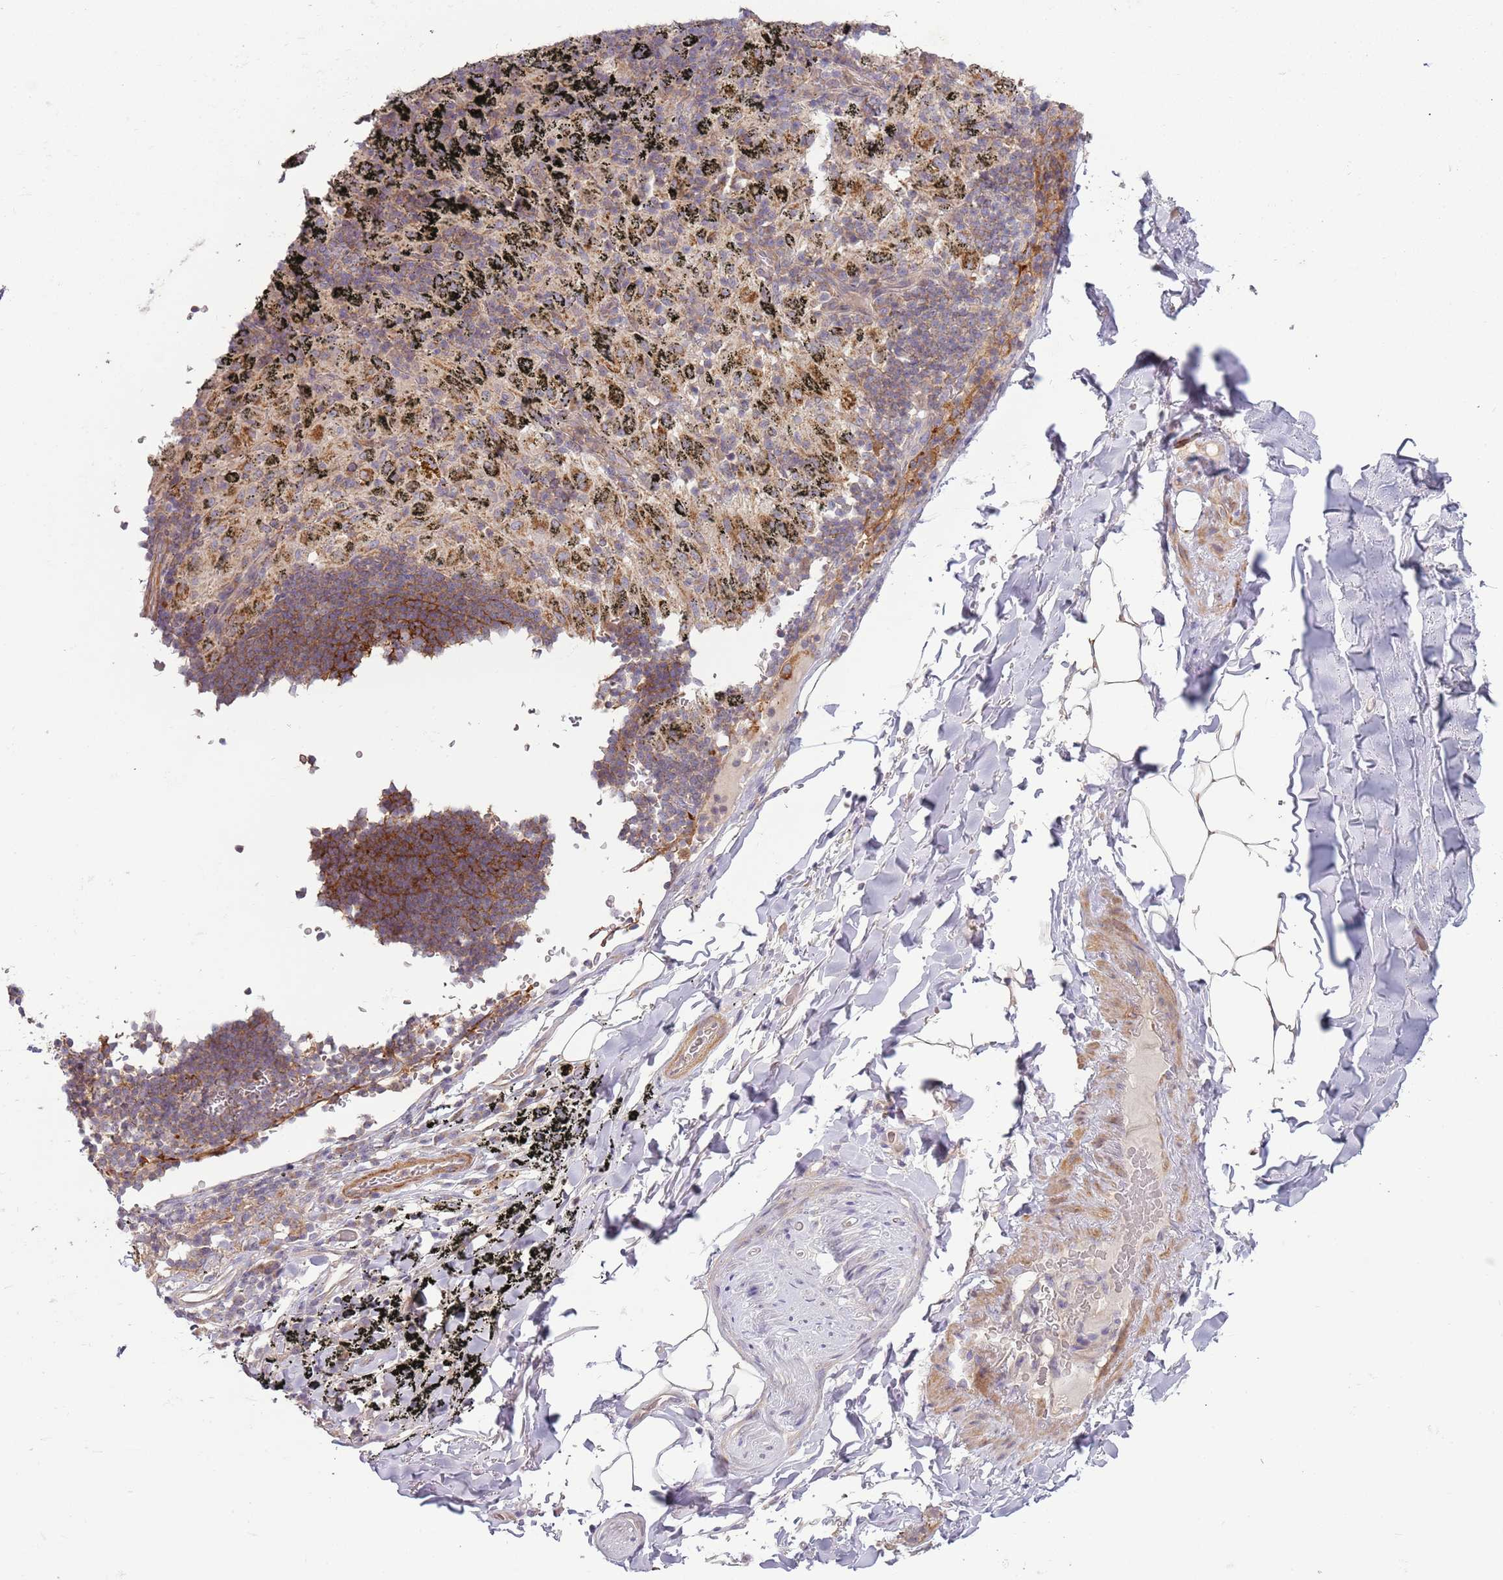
{"staining": {"intensity": "negative", "quantity": "none", "location": "none"}, "tissue": "adipose tissue", "cell_type": "Adipocytes", "image_type": "normal", "snomed": [{"axis": "morphology", "description": "Normal tissue, NOS"}, {"axis": "topography", "description": "Lymph node"}, {"axis": "topography", "description": "Bronchus"}], "caption": "The image shows no staining of adipocytes in benign adipose tissue.", "gene": "DTD2", "patient": {"sex": "male", "age": 63}}